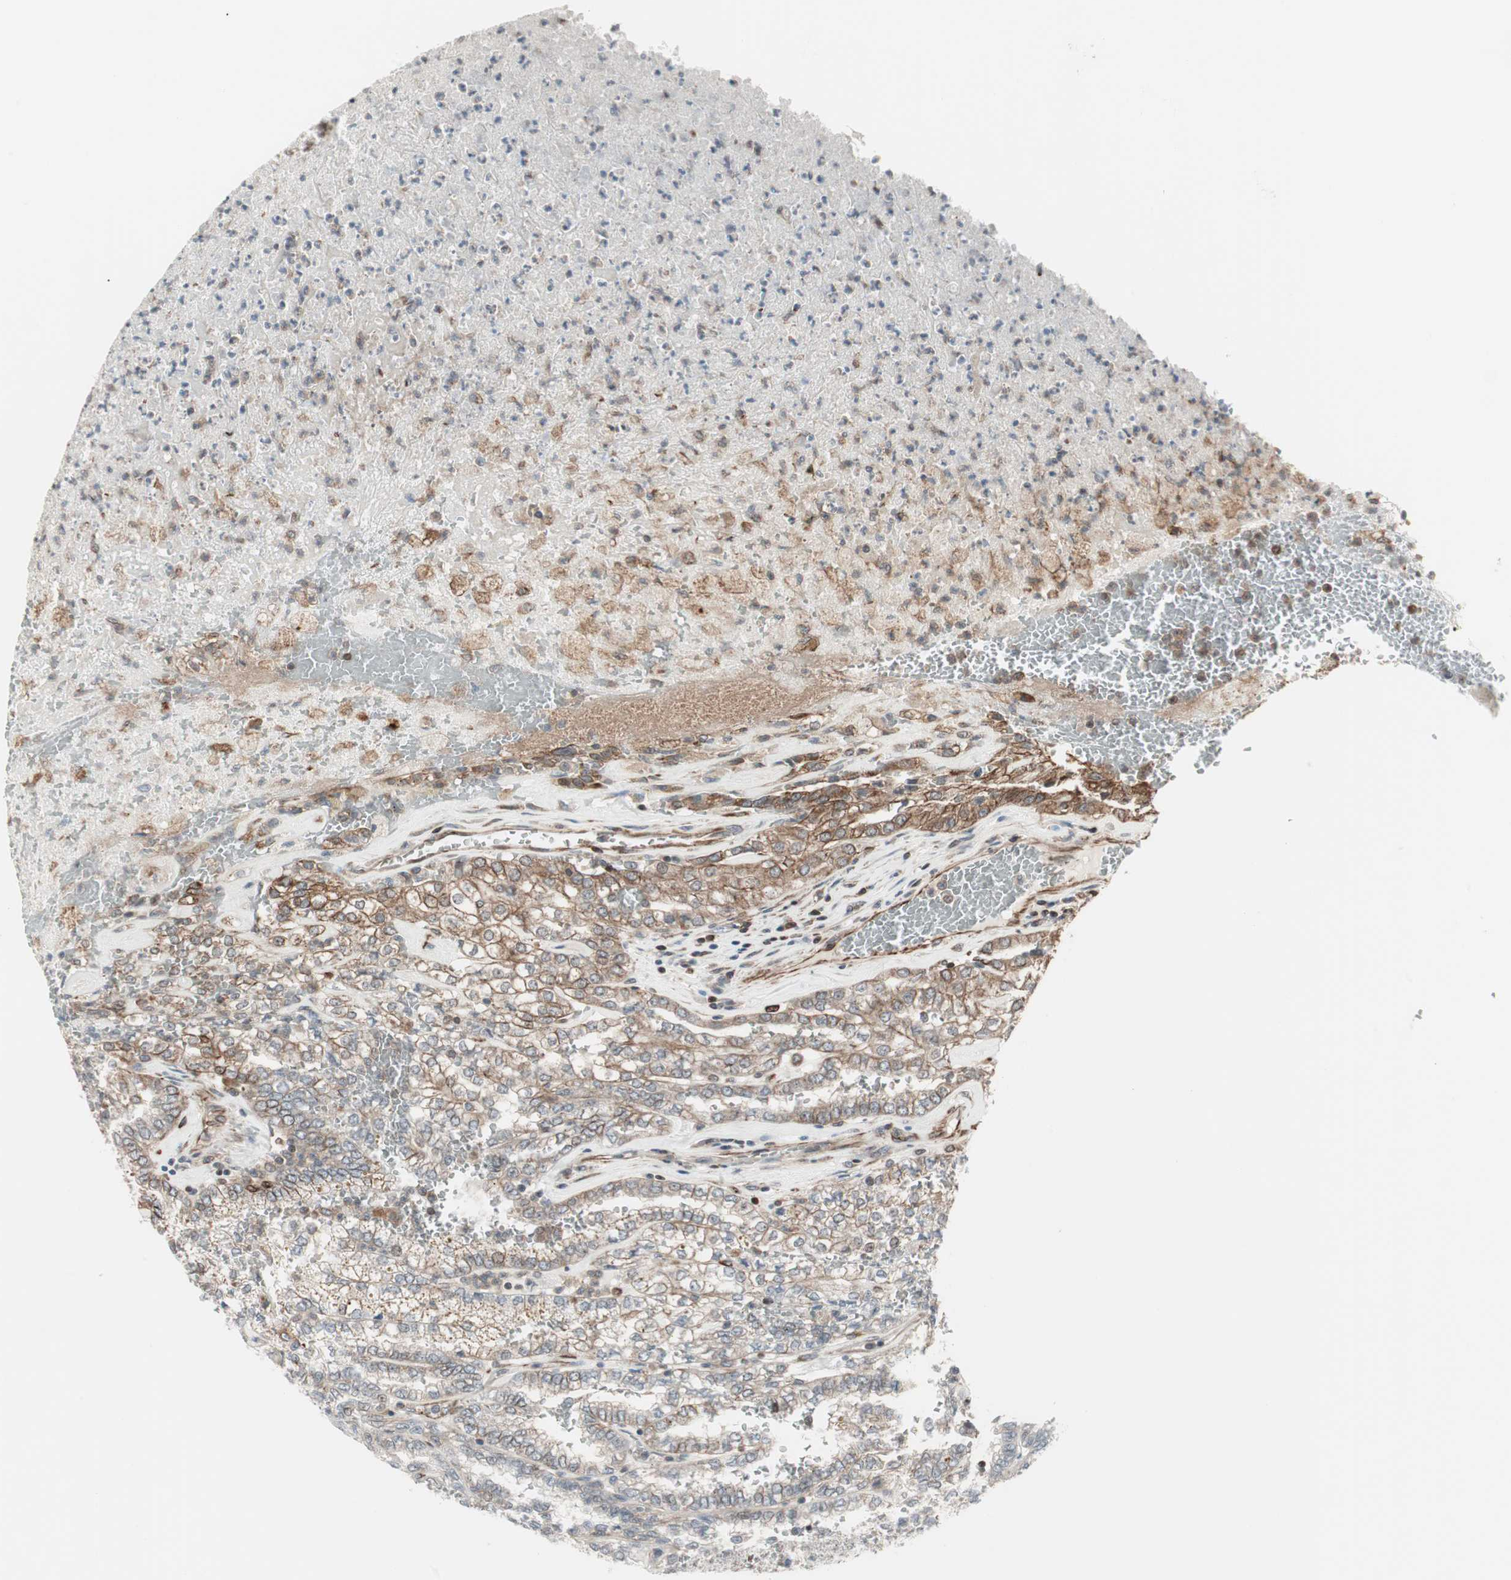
{"staining": {"intensity": "weak", "quantity": ">75%", "location": "cytoplasmic/membranous"}, "tissue": "renal cancer", "cell_type": "Tumor cells", "image_type": "cancer", "snomed": [{"axis": "morphology", "description": "Inflammation, NOS"}, {"axis": "morphology", "description": "Adenocarcinoma, NOS"}, {"axis": "topography", "description": "Kidney"}], "caption": "Protein staining of adenocarcinoma (renal) tissue displays weak cytoplasmic/membranous expression in about >75% of tumor cells.", "gene": "MAD2L2", "patient": {"sex": "male", "age": 68}}